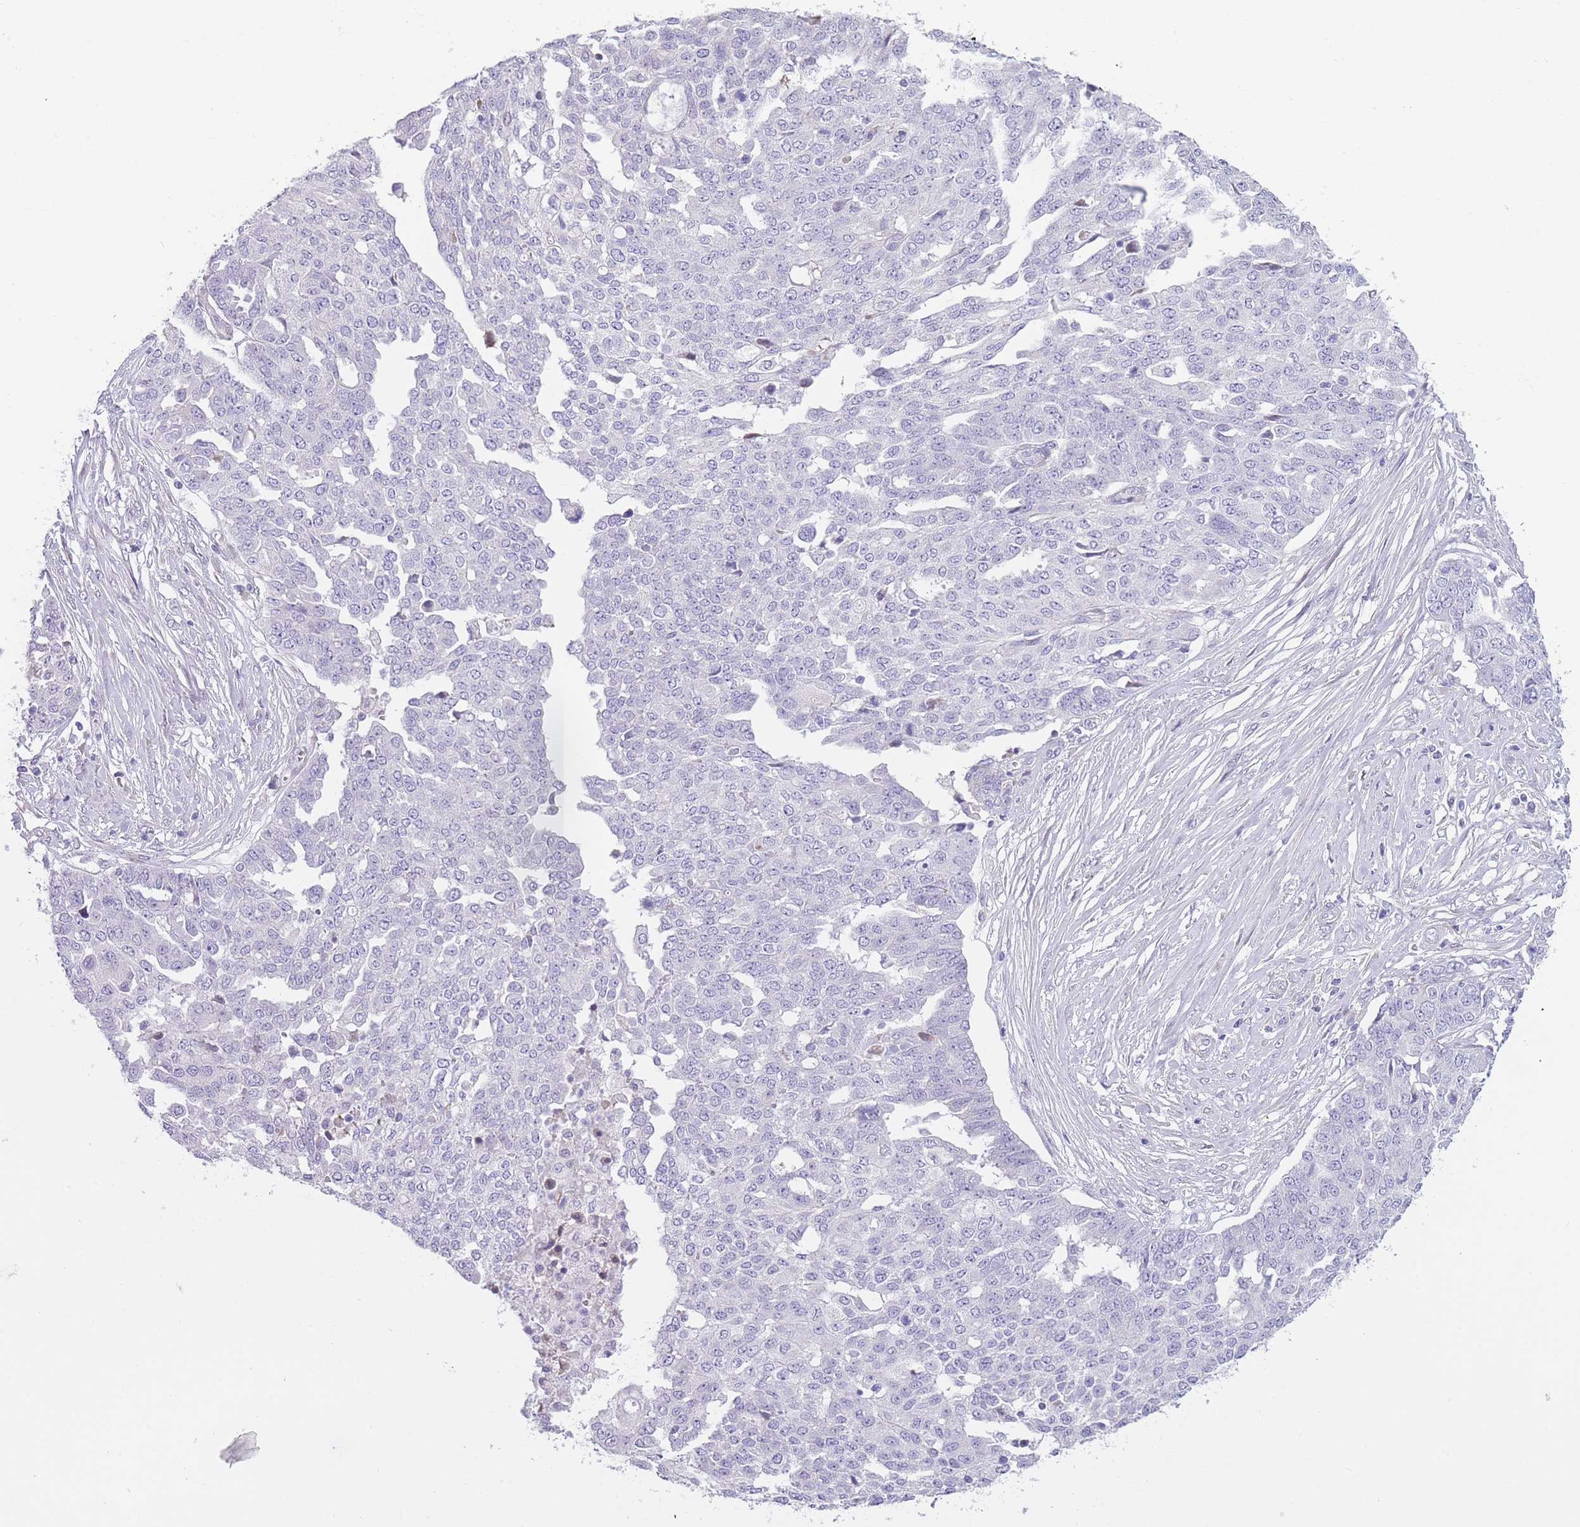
{"staining": {"intensity": "negative", "quantity": "none", "location": "none"}, "tissue": "ovarian cancer", "cell_type": "Tumor cells", "image_type": "cancer", "snomed": [{"axis": "morphology", "description": "Cystadenocarcinoma, serous, NOS"}, {"axis": "topography", "description": "Soft tissue"}, {"axis": "topography", "description": "Ovary"}], "caption": "IHC histopathology image of ovarian cancer (serous cystadenocarcinoma) stained for a protein (brown), which reveals no staining in tumor cells. (Brightfield microscopy of DAB (3,3'-diaminobenzidine) immunohistochemistry at high magnification).", "gene": "IMPG1", "patient": {"sex": "female", "age": 57}}